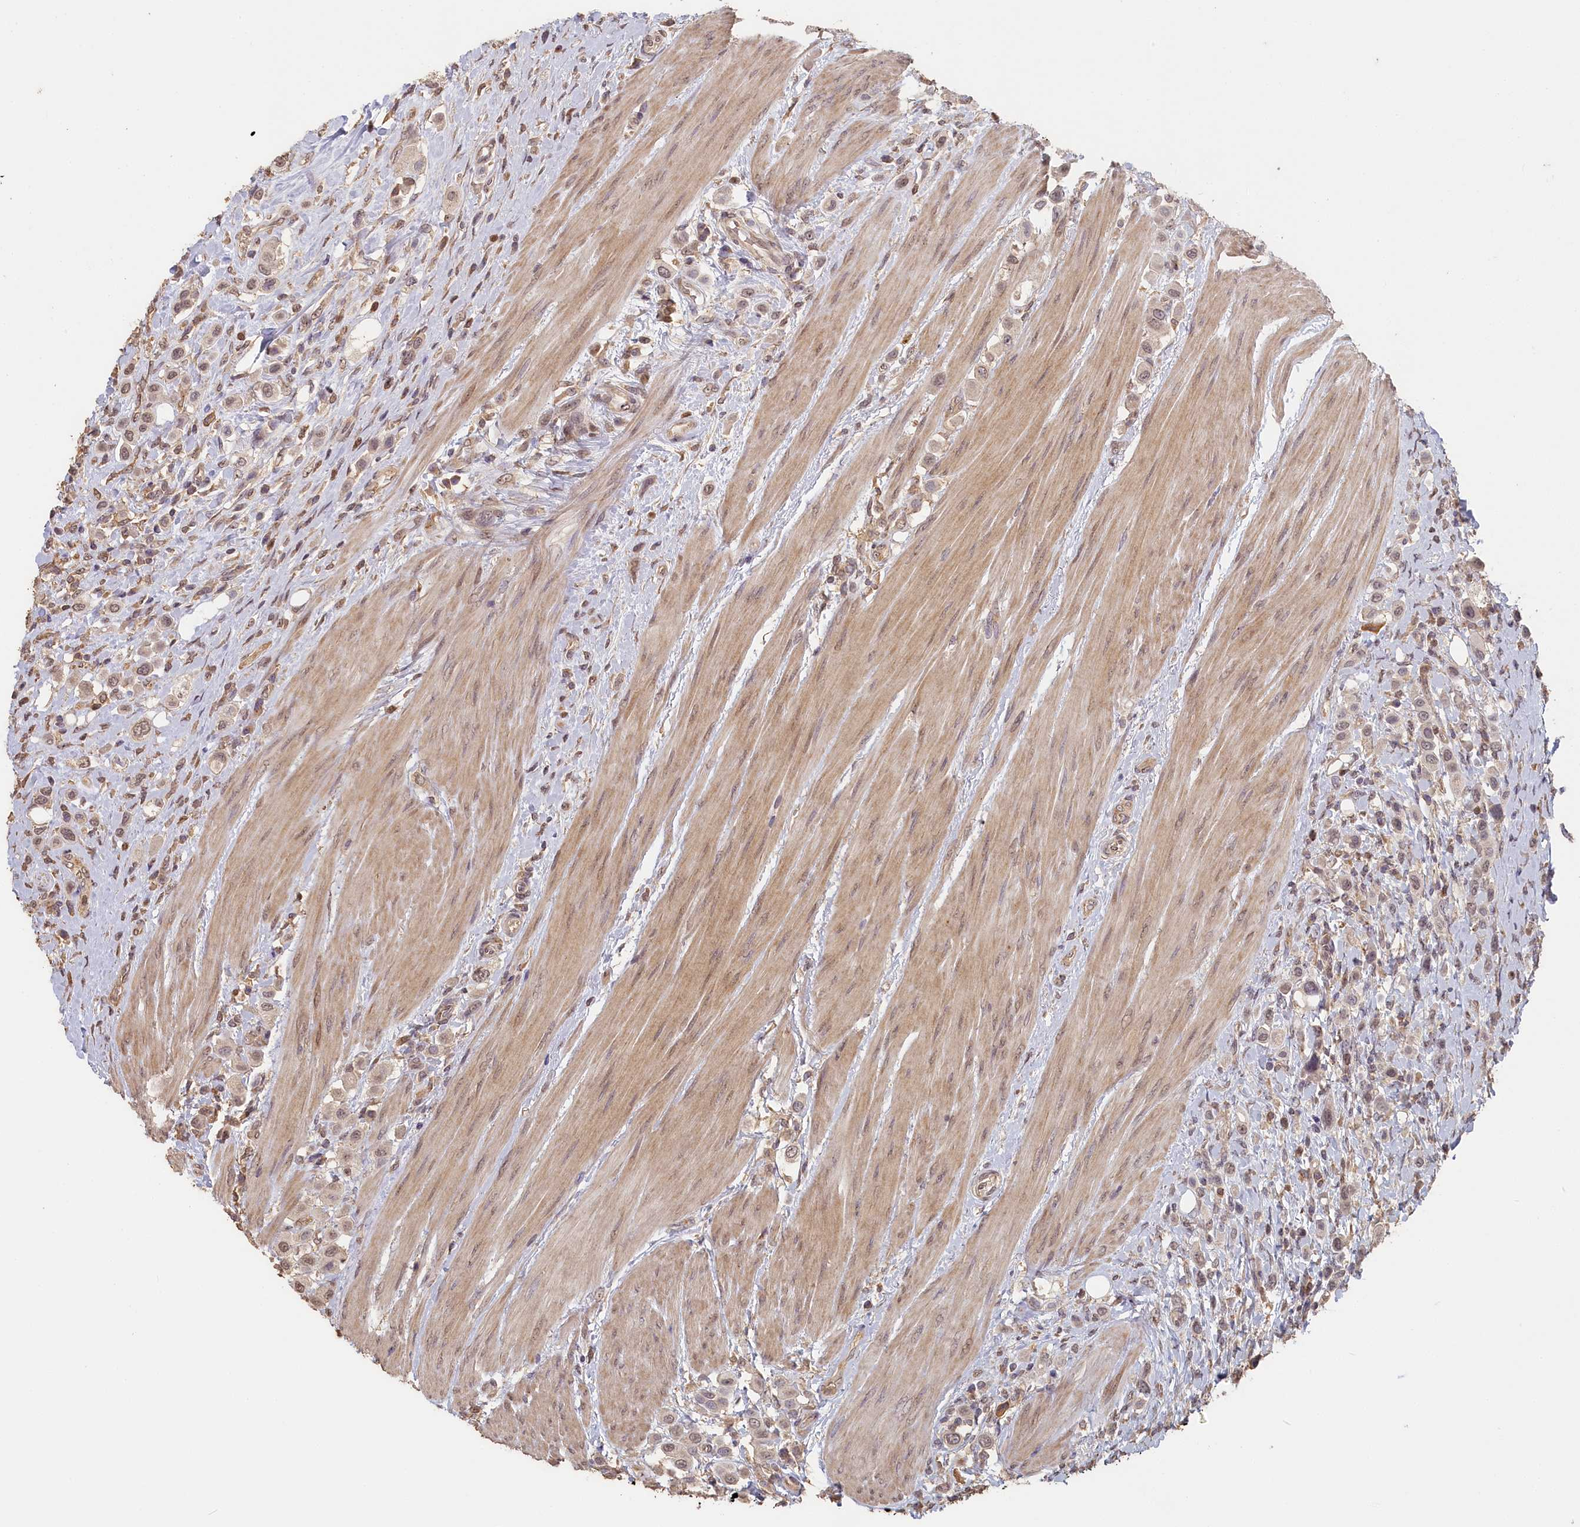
{"staining": {"intensity": "weak", "quantity": ">75%", "location": "nuclear"}, "tissue": "urothelial cancer", "cell_type": "Tumor cells", "image_type": "cancer", "snomed": [{"axis": "morphology", "description": "Urothelial carcinoma, High grade"}, {"axis": "topography", "description": "Urinary bladder"}], "caption": "Urothelial carcinoma (high-grade) stained with a protein marker displays weak staining in tumor cells.", "gene": "STX16", "patient": {"sex": "male", "age": 50}}